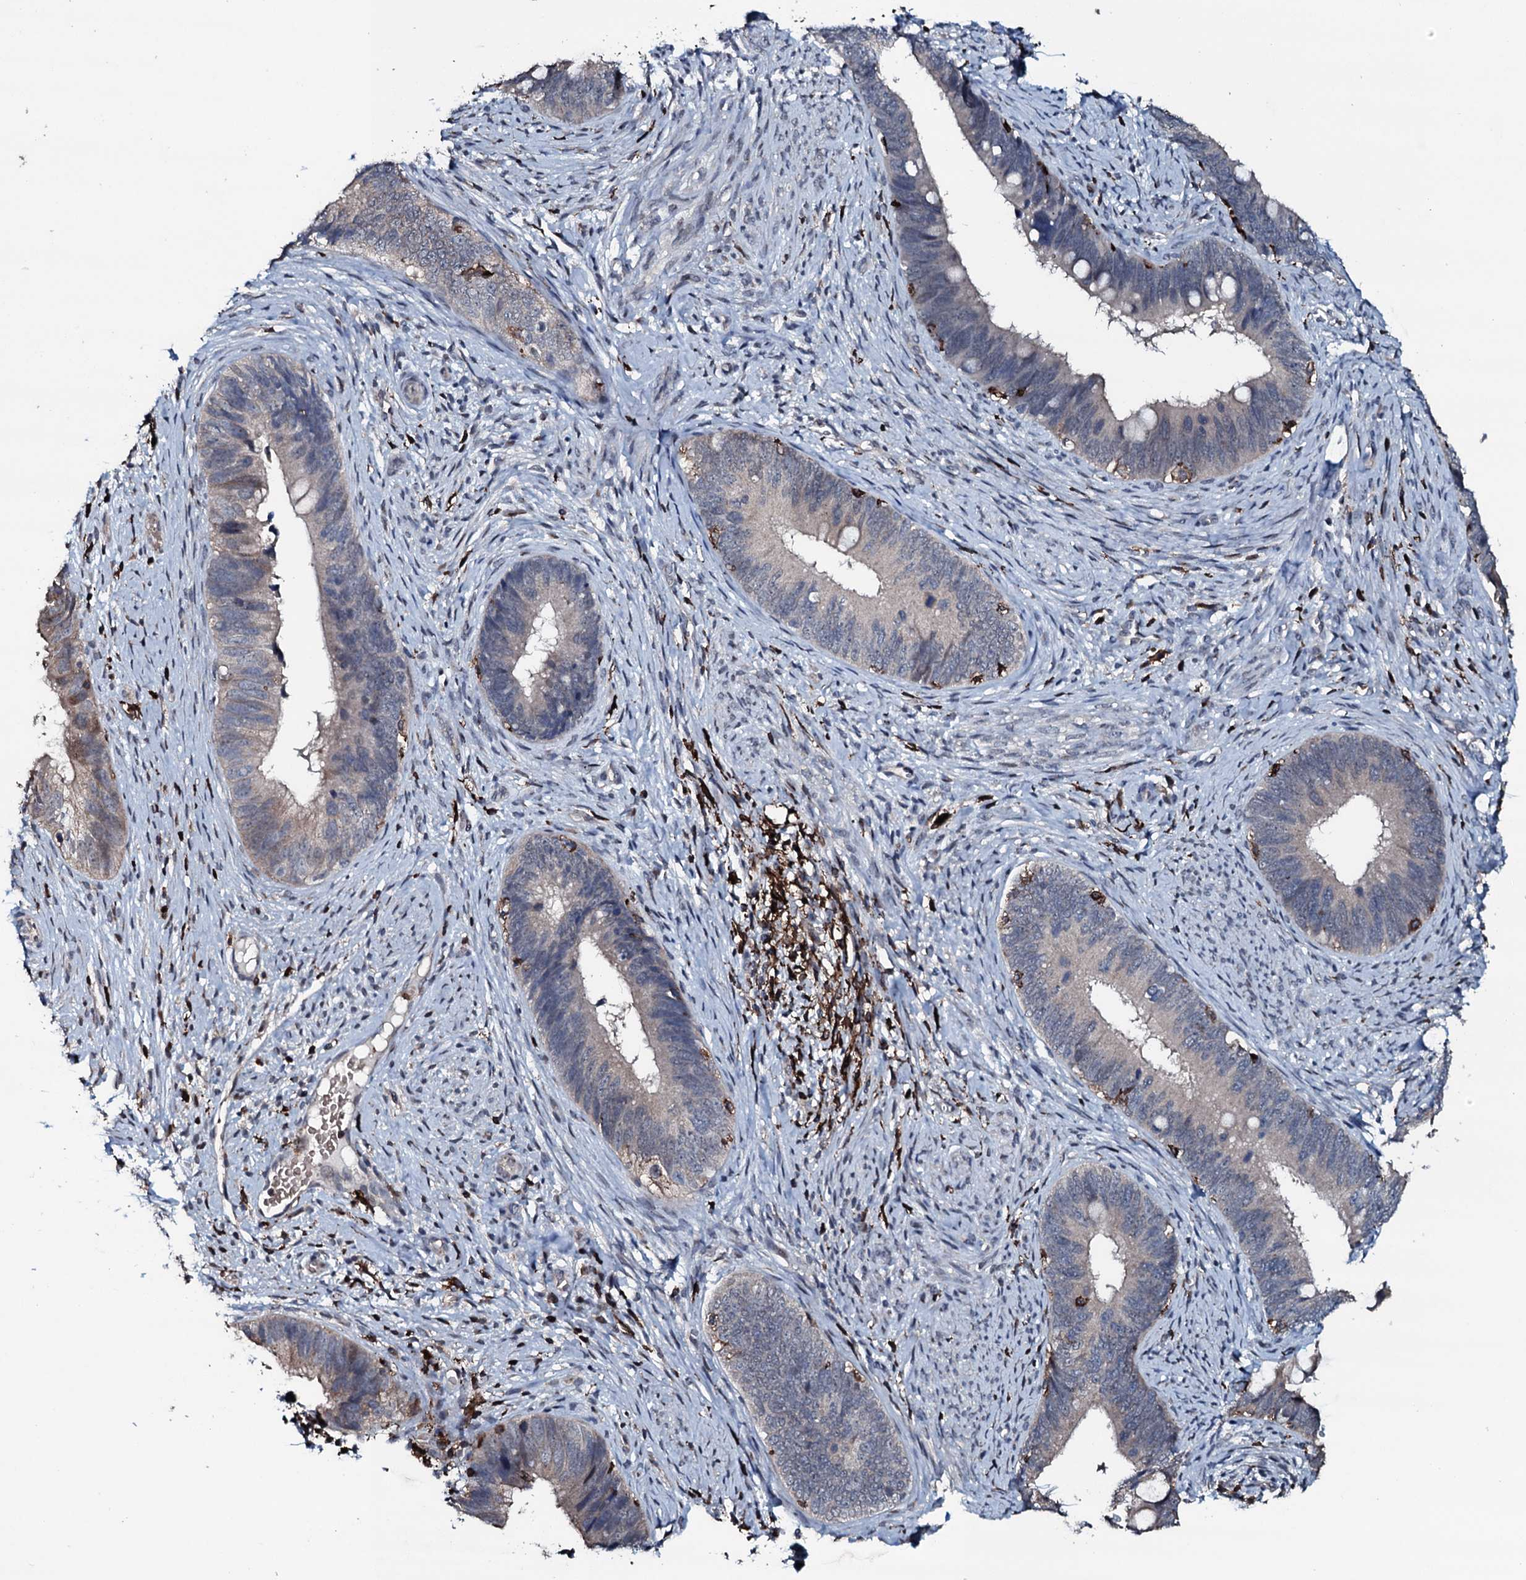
{"staining": {"intensity": "negative", "quantity": "none", "location": "none"}, "tissue": "cervical cancer", "cell_type": "Tumor cells", "image_type": "cancer", "snomed": [{"axis": "morphology", "description": "Adenocarcinoma, NOS"}, {"axis": "topography", "description": "Cervix"}], "caption": "Tumor cells show no significant positivity in cervical cancer.", "gene": "OGFOD2", "patient": {"sex": "female", "age": 42}}